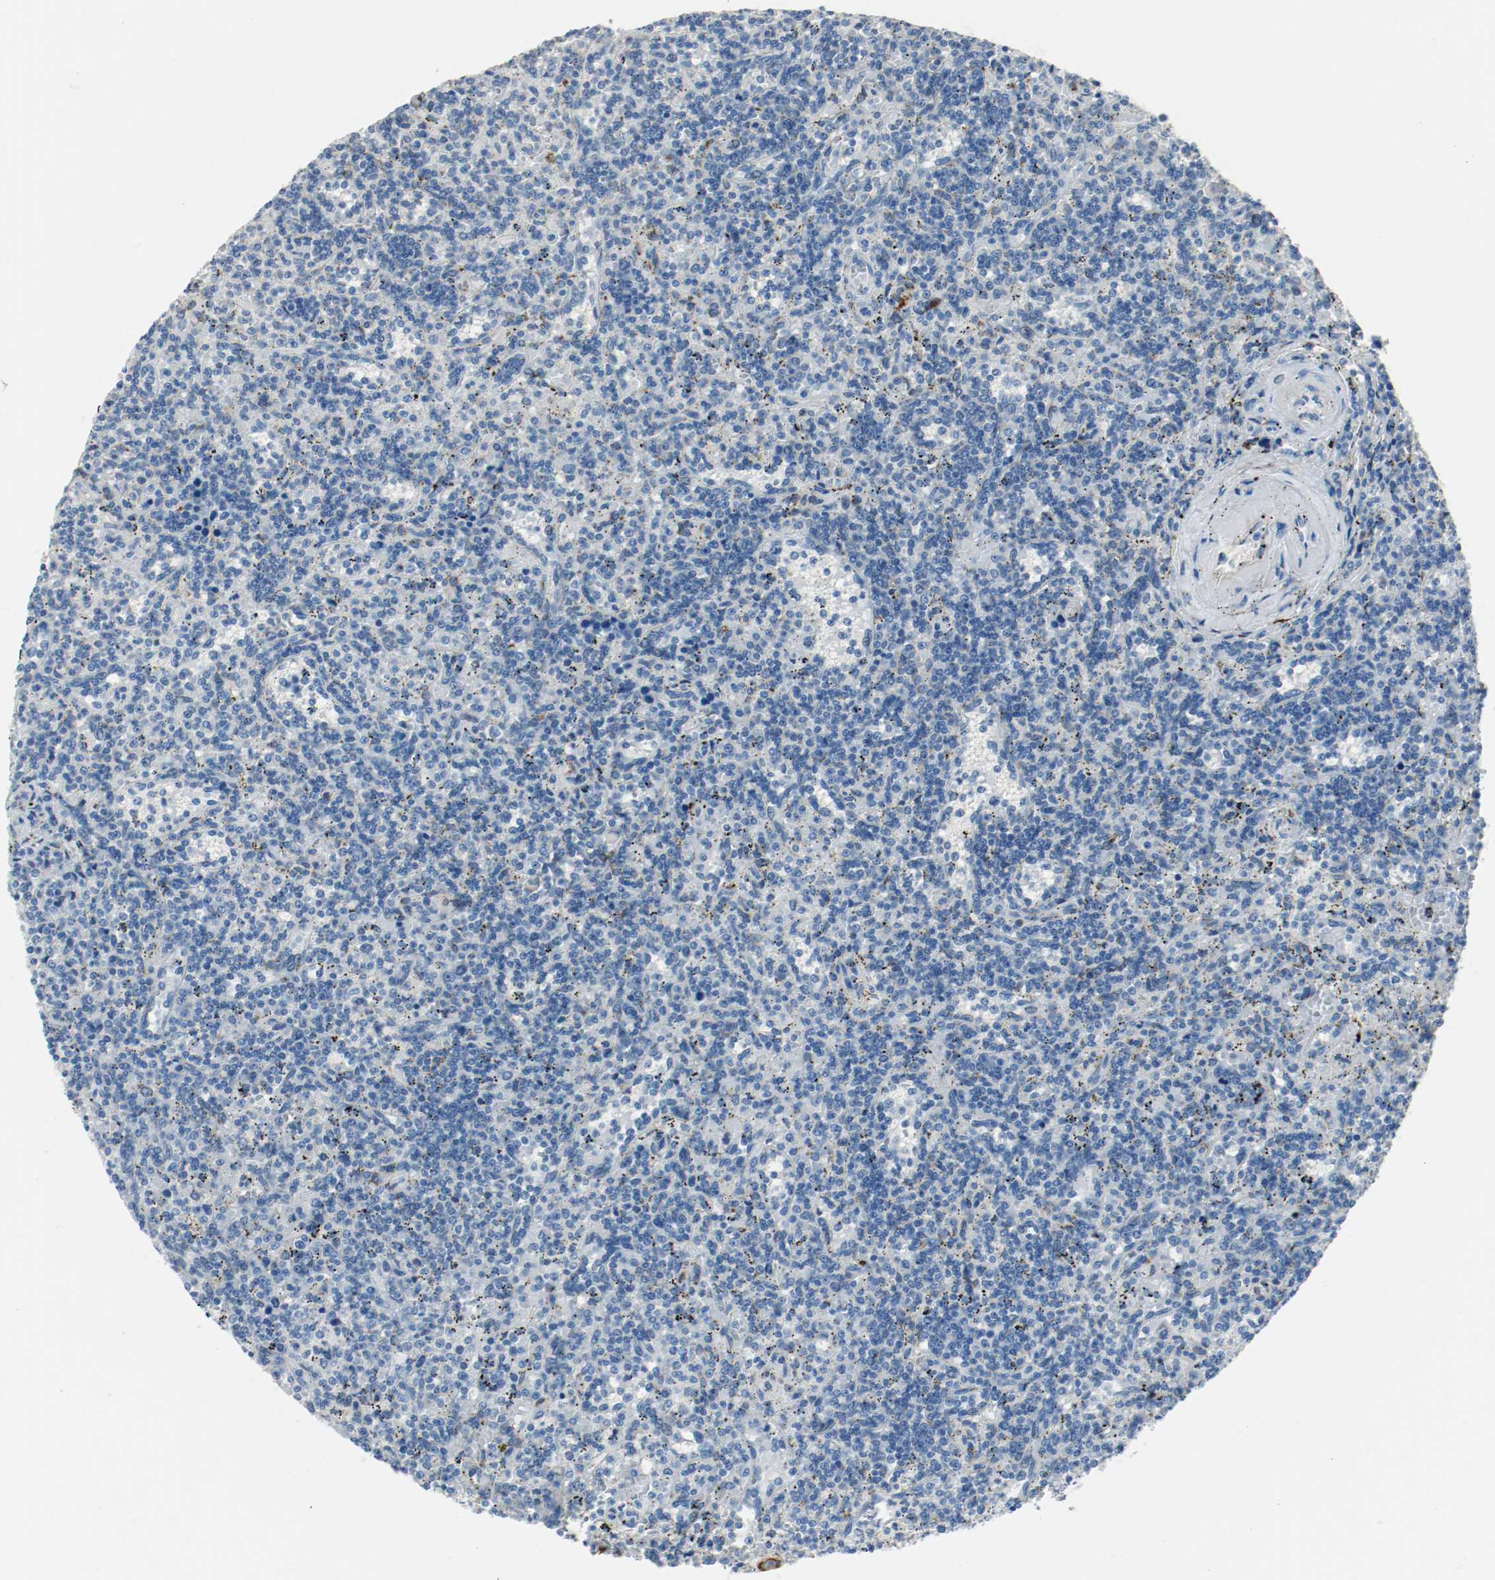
{"staining": {"intensity": "negative", "quantity": "none", "location": "none"}, "tissue": "lymphoma", "cell_type": "Tumor cells", "image_type": "cancer", "snomed": [{"axis": "morphology", "description": "Malignant lymphoma, non-Hodgkin's type, Low grade"}, {"axis": "topography", "description": "Spleen"}], "caption": "IHC micrograph of neoplastic tissue: human lymphoma stained with DAB reveals no significant protein expression in tumor cells.", "gene": "LAMB1", "patient": {"sex": "male", "age": 73}}